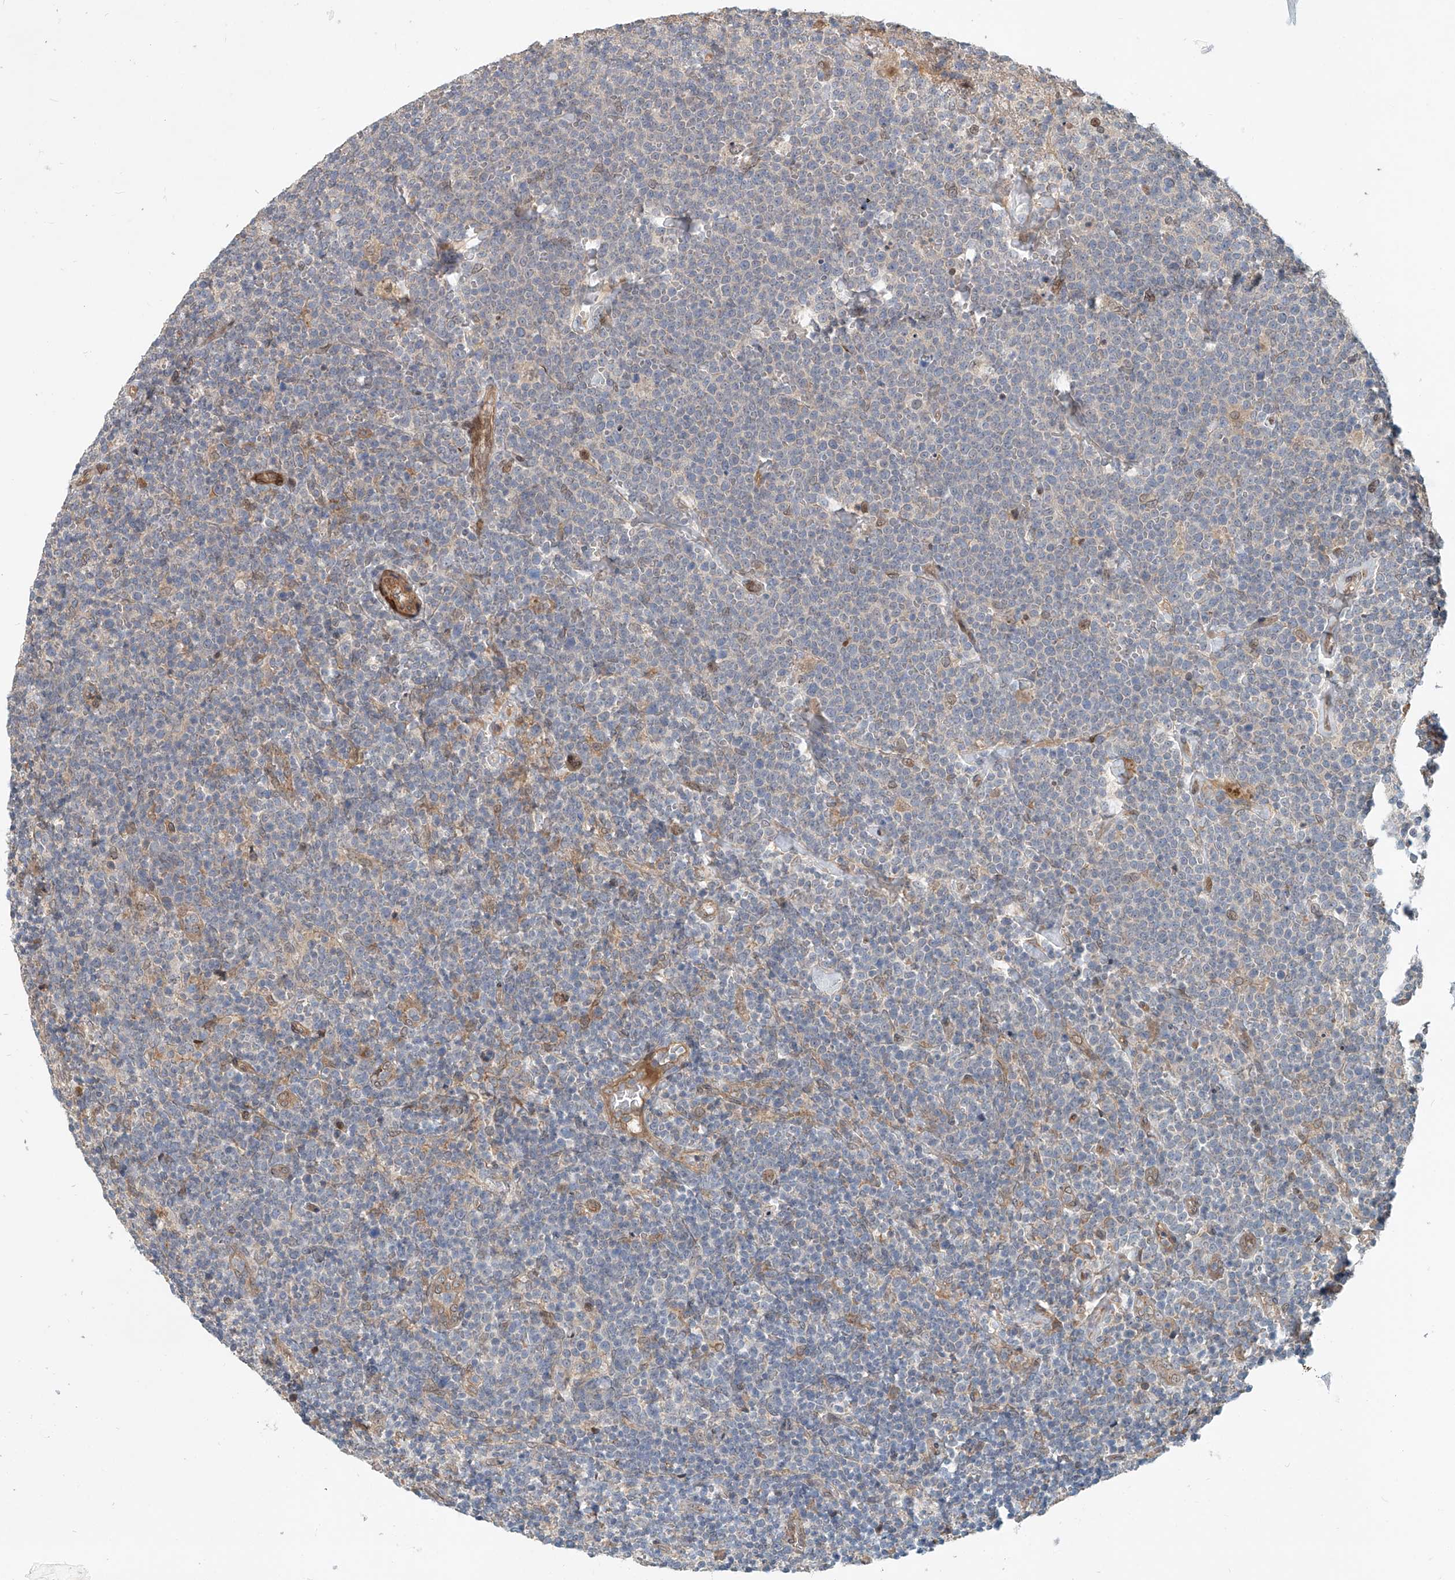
{"staining": {"intensity": "negative", "quantity": "none", "location": "none"}, "tissue": "lymphoma", "cell_type": "Tumor cells", "image_type": "cancer", "snomed": [{"axis": "morphology", "description": "Malignant lymphoma, non-Hodgkin's type, High grade"}, {"axis": "topography", "description": "Lymph node"}], "caption": "Tumor cells are negative for protein expression in human lymphoma.", "gene": "SASH1", "patient": {"sex": "male", "age": 61}}